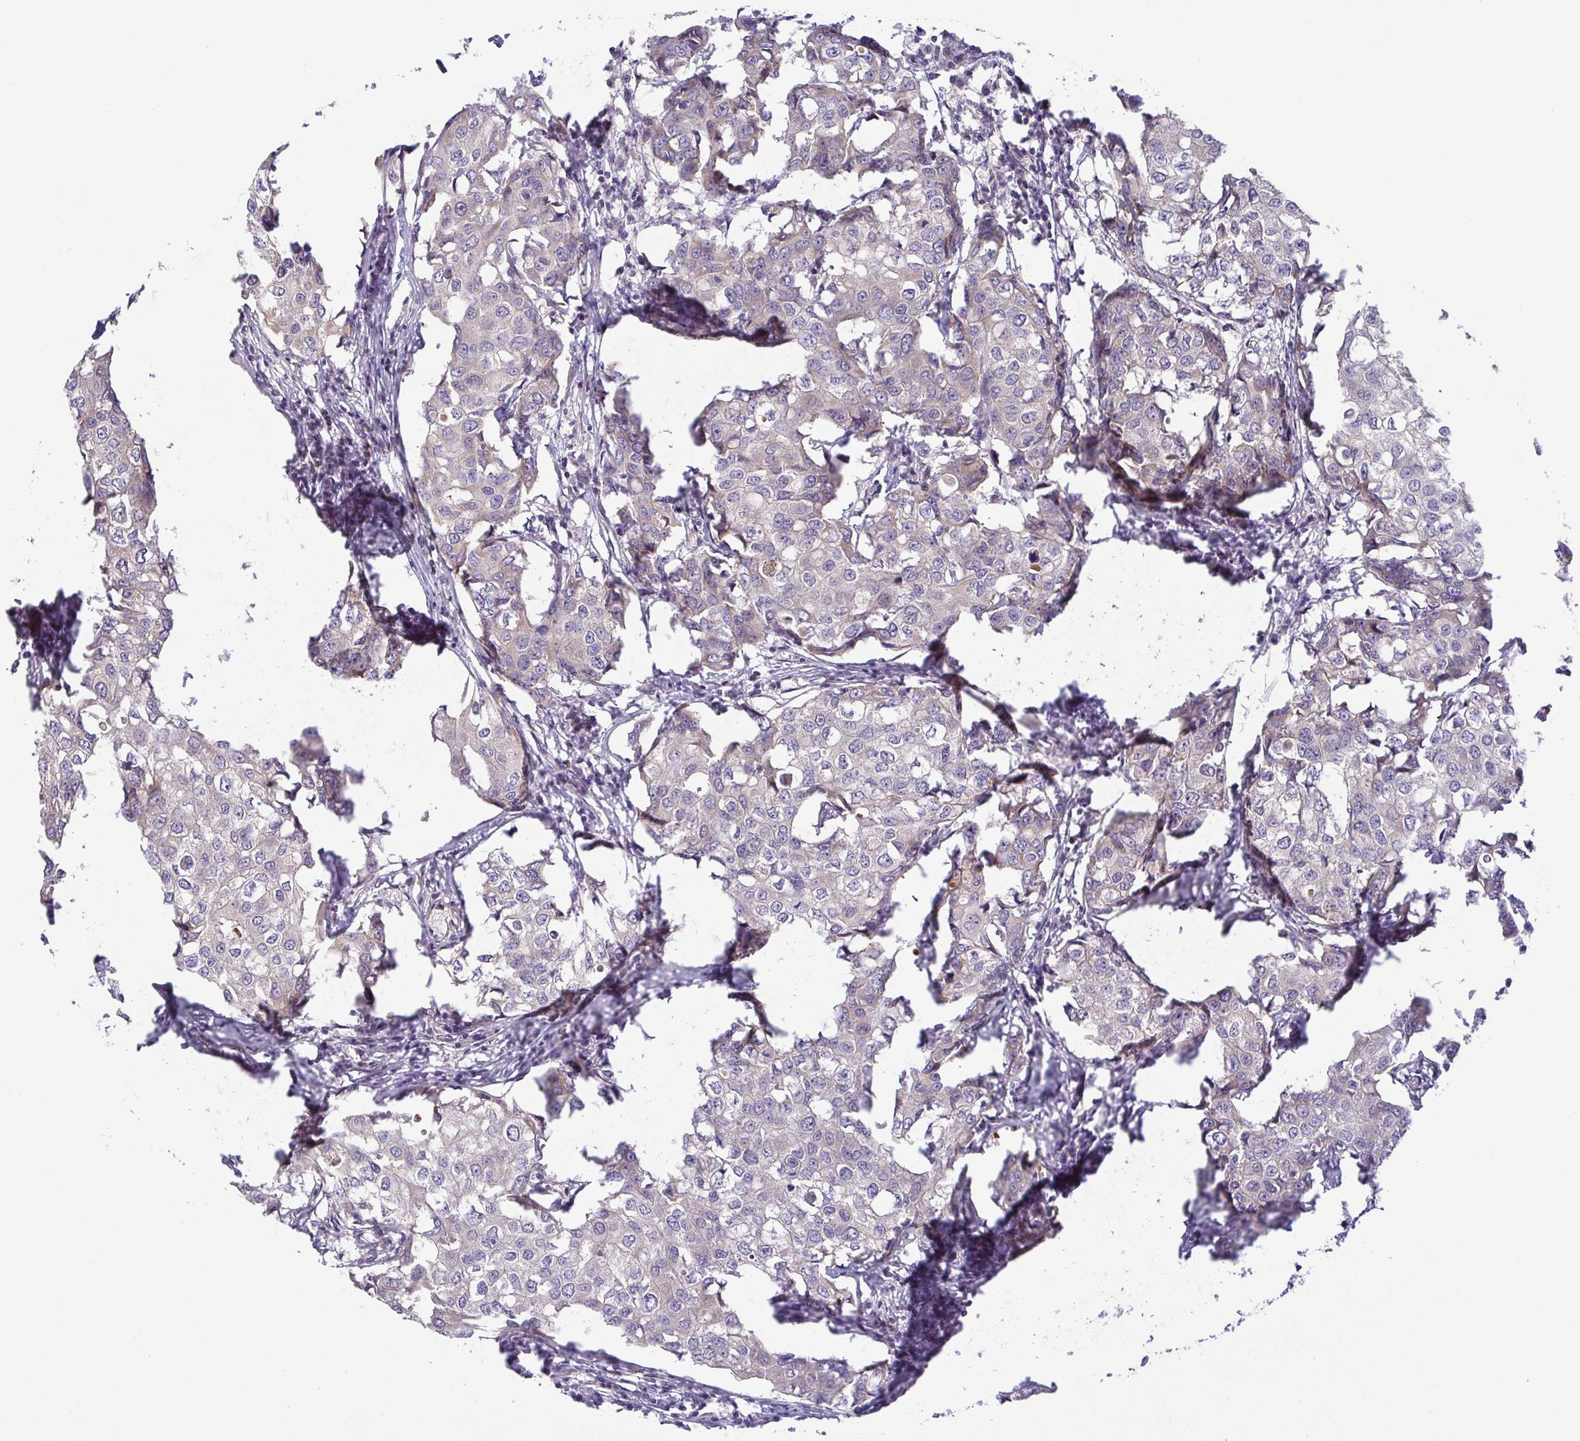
{"staining": {"intensity": "weak", "quantity": "25%-75%", "location": "cytoplasmic/membranous"}, "tissue": "breast cancer", "cell_type": "Tumor cells", "image_type": "cancer", "snomed": [{"axis": "morphology", "description": "Duct carcinoma"}, {"axis": "topography", "description": "Breast"}], "caption": "IHC photomicrograph of neoplastic tissue: breast infiltrating ductal carcinoma stained using IHC shows low levels of weak protein expression localized specifically in the cytoplasmic/membranous of tumor cells, appearing as a cytoplasmic/membranous brown color.", "gene": "OSBPL7", "patient": {"sex": "female", "age": 27}}